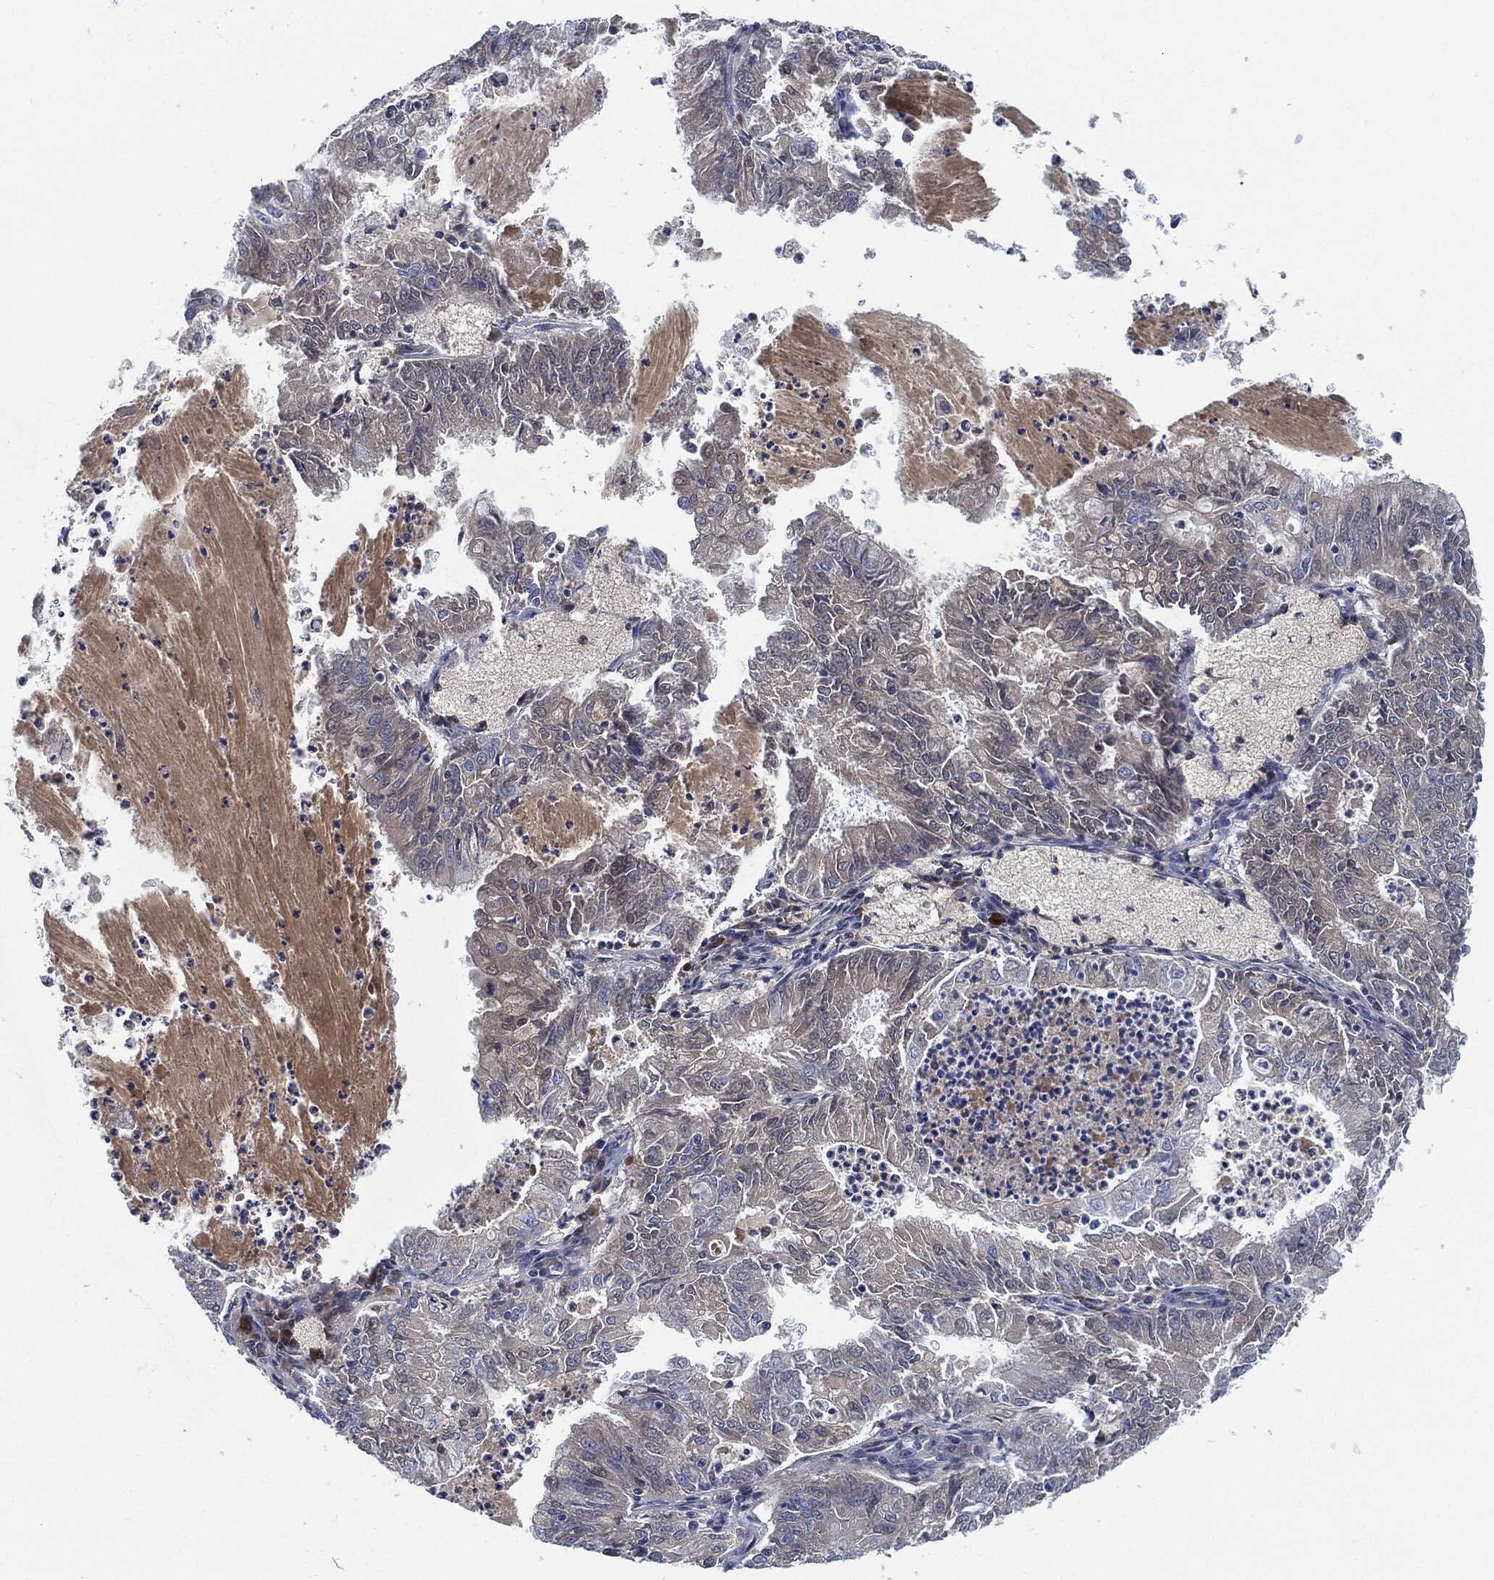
{"staining": {"intensity": "negative", "quantity": "none", "location": "none"}, "tissue": "endometrial cancer", "cell_type": "Tumor cells", "image_type": "cancer", "snomed": [{"axis": "morphology", "description": "Adenocarcinoma, NOS"}, {"axis": "topography", "description": "Endometrium"}], "caption": "This image is of endometrial adenocarcinoma stained with IHC to label a protein in brown with the nuclei are counter-stained blue. There is no expression in tumor cells. The staining was performed using DAB (3,3'-diaminobenzidine) to visualize the protein expression in brown, while the nuclei were stained in blue with hematoxylin (Magnification: 20x).", "gene": "MST1", "patient": {"sex": "female", "age": 57}}